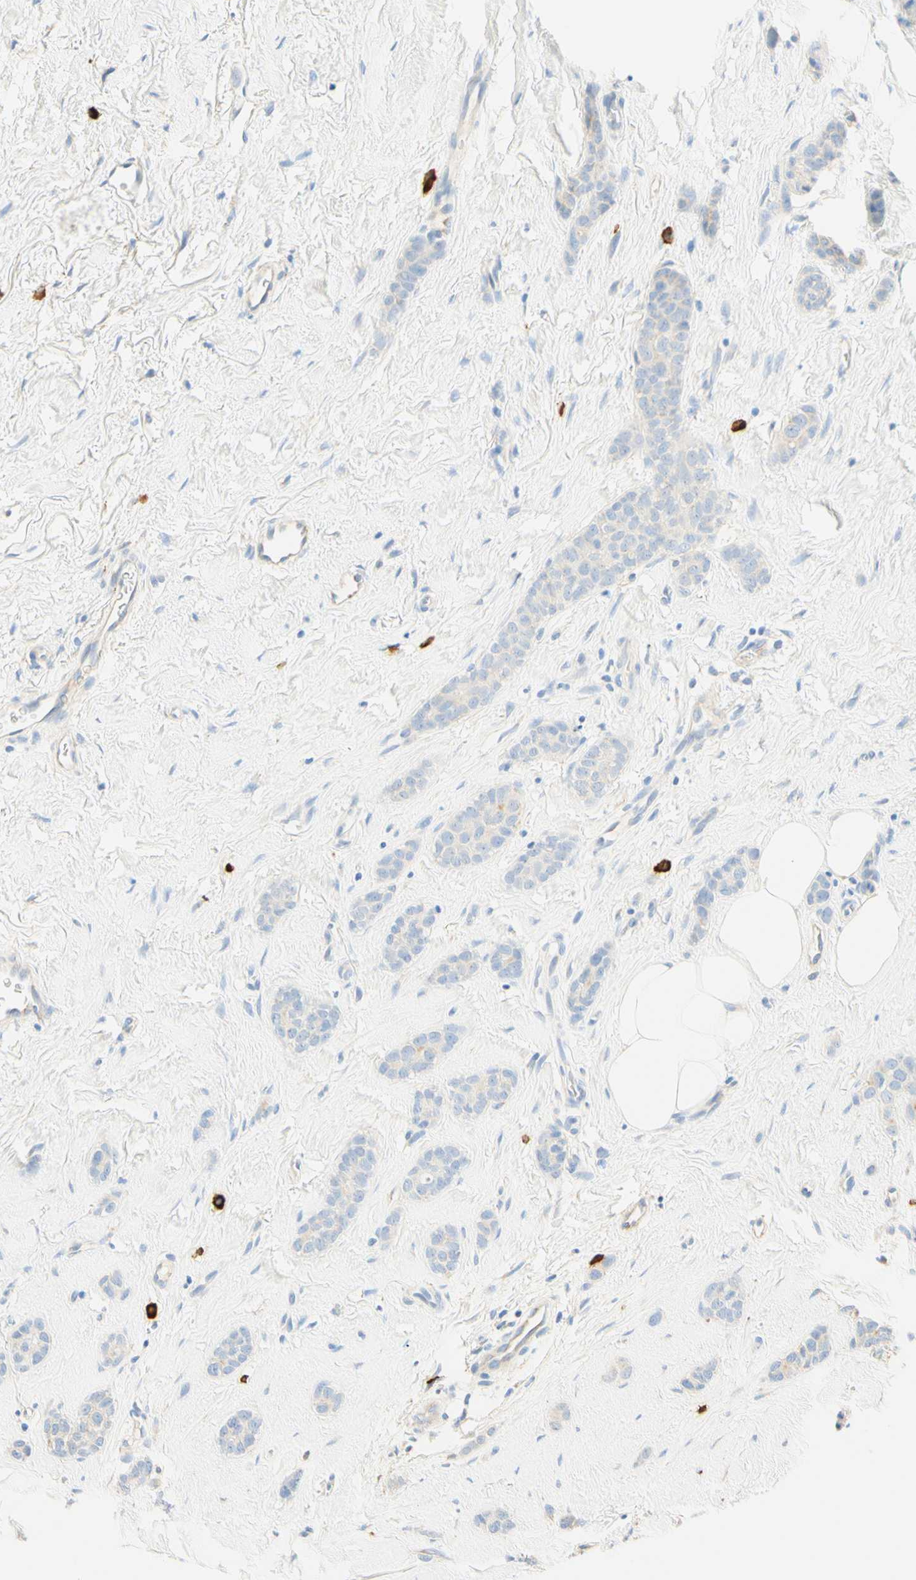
{"staining": {"intensity": "negative", "quantity": "none", "location": "none"}, "tissue": "breast cancer", "cell_type": "Tumor cells", "image_type": "cancer", "snomed": [{"axis": "morphology", "description": "Lobular carcinoma"}, {"axis": "topography", "description": "Skin"}, {"axis": "topography", "description": "Breast"}], "caption": "Image shows no protein staining in tumor cells of breast lobular carcinoma tissue.", "gene": "CD63", "patient": {"sex": "female", "age": 46}}